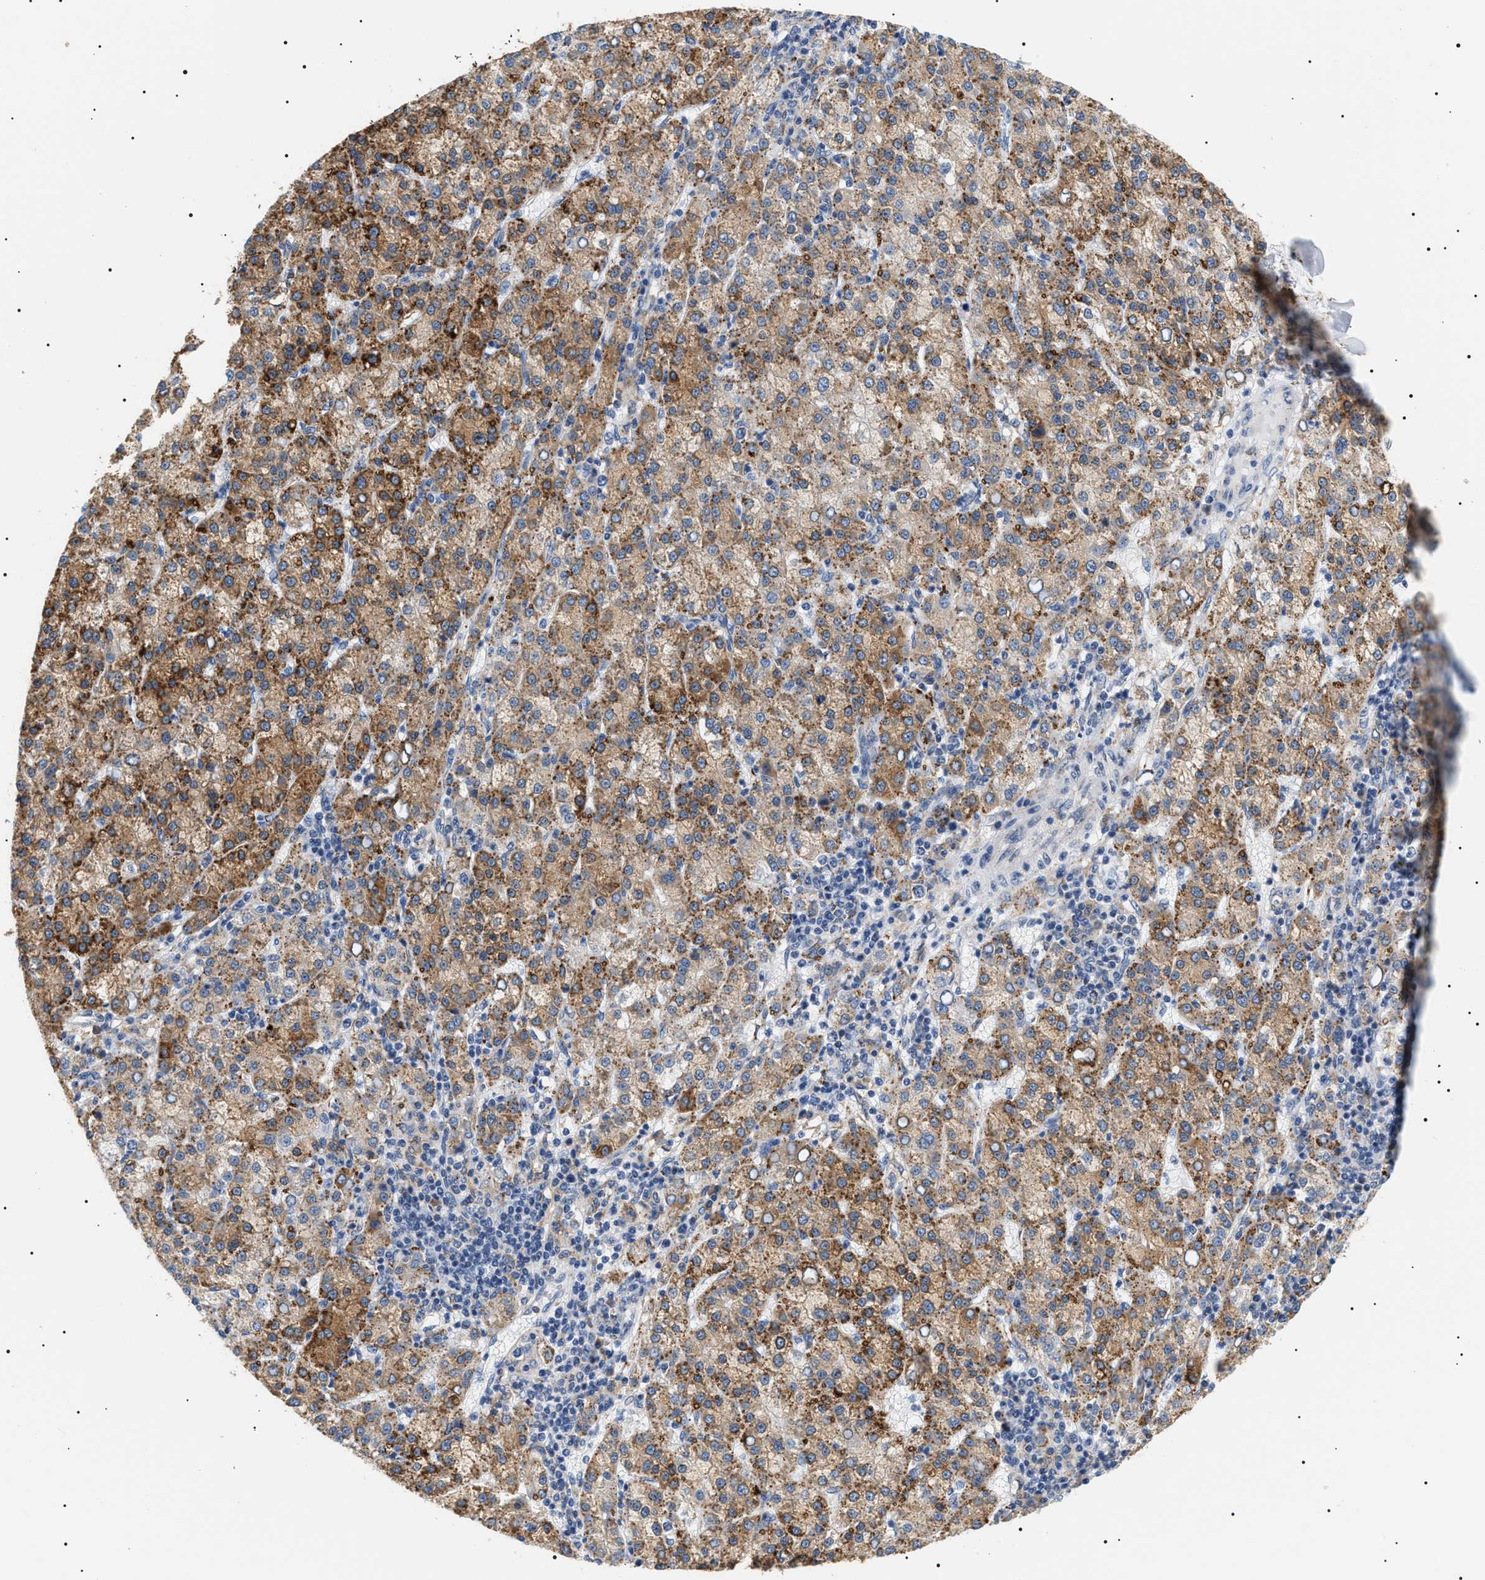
{"staining": {"intensity": "moderate", "quantity": ">75%", "location": "cytoplasmic/membranous"}, "tissue": "liver cancer", "cell_type": "Tumor cells", "image_type": "cancer", "snomed": [{"axis": "morphology", "description": "Carcinoma, Hepatocellular, NOS"}, {"axis": "topography", "description": "Liver"}], "caption": "Immunohistochemical staining of hepatocellular carcinoma (liver) shows medium levels of moderate cytoplasmic/membranous protein staining in about >75% of tumor cells.", "gene": "HSD17B11", "patient": {"sex": "female", "age": 58}}